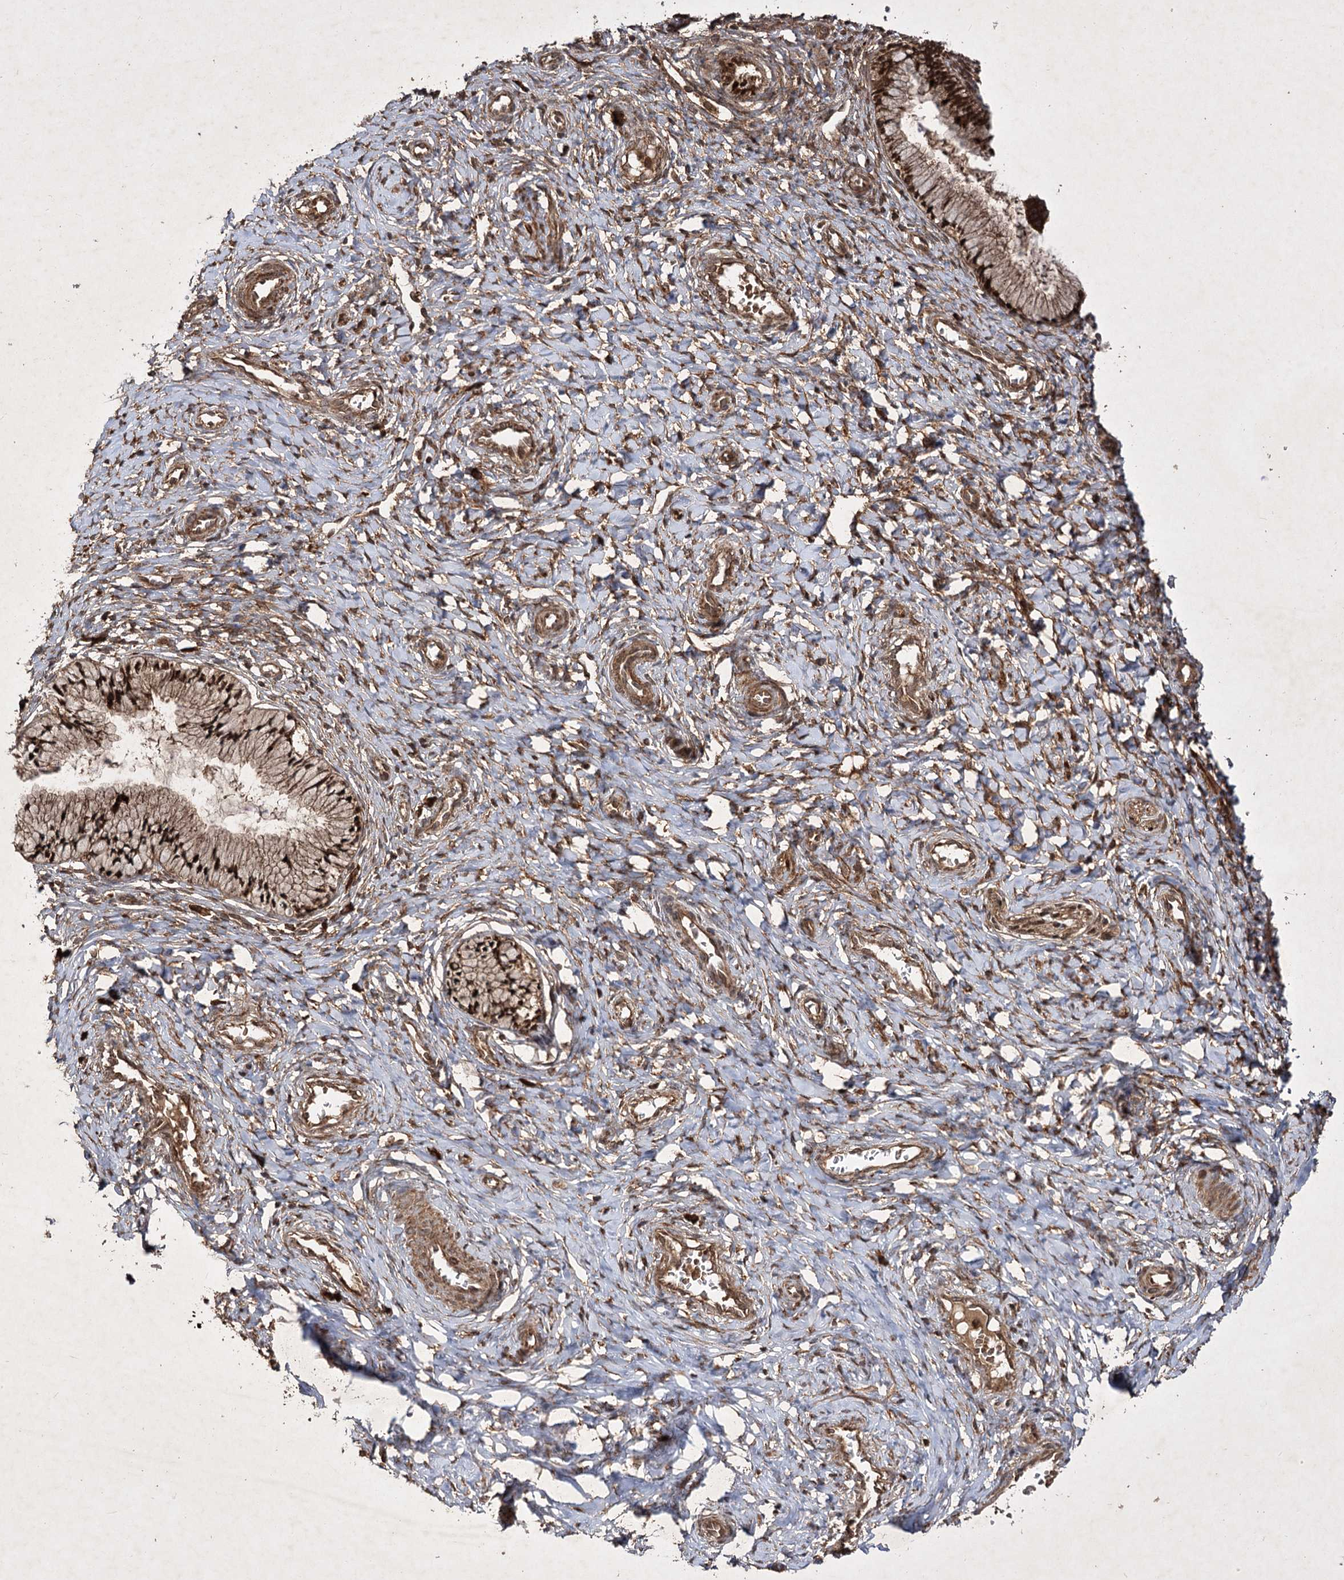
{"staining": {"intensity": "strong", "quantity": ">75%", "location": "cytoplasmic/membranous,nuclear"}, "tissue": "cervix", "cell_type": "Glandular cells", "image_type": "normal", "snomed": [{"axis": "morphology", "description": "Normal tissue, NOS"}, {"axis": "topography", "description": "Cervix"}], "caption": "High-magnification brightfield microscopy of unremarkable cervix stained with DAB (3,3'-diaminobenzidine) (brown) and counterstained with hematoxylin (blue). glandular cells exhibit strong cytoplasmic/membranous,nuclear expression is present in approximately>75% of cells. Using DAB (3,3'-diaminobenzidine) (brown) and hematoxylin (blue) stains, captured at high magnification using brightfield microscopy.", "gene": "DNAJC13", "patient": {"sex": "female", "age": 27}}